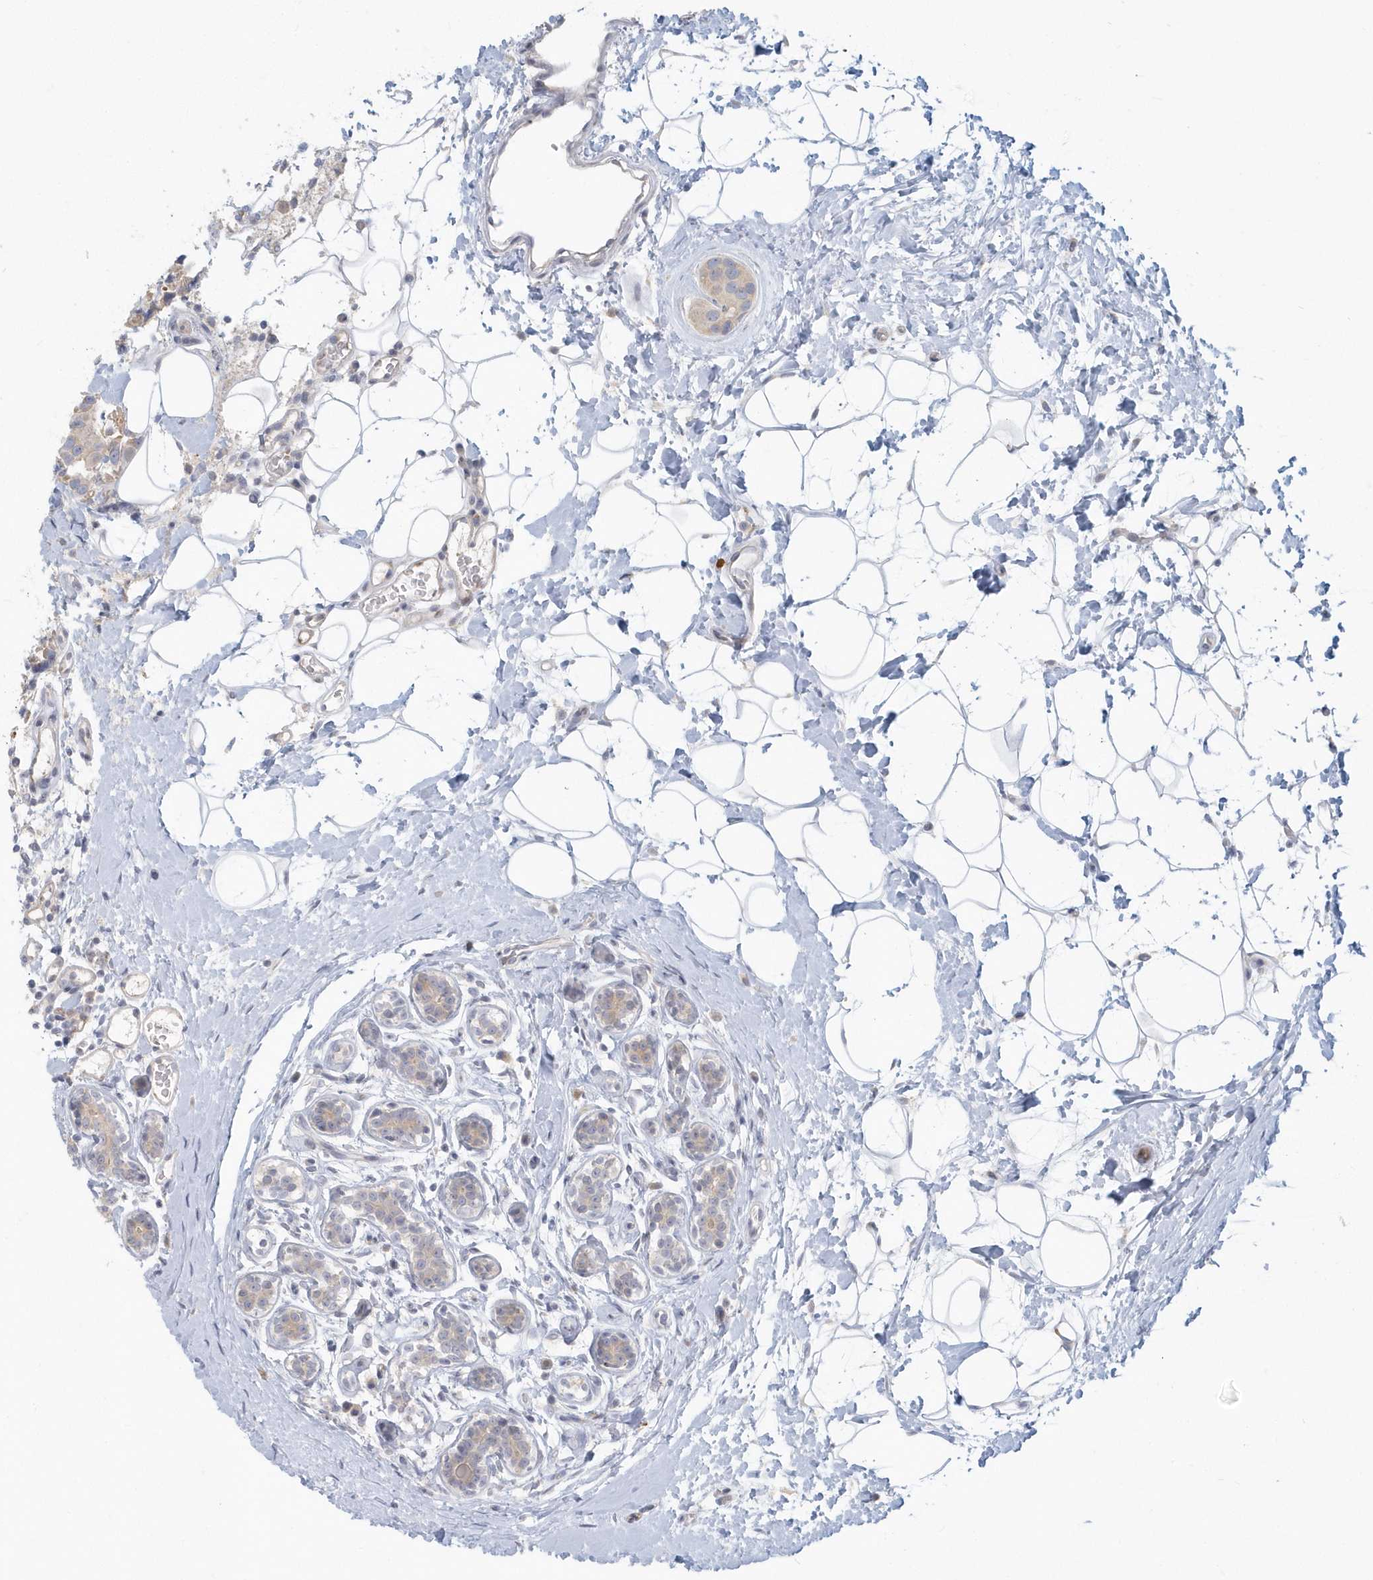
{"staining": {"intensity": "weak", "quantity": "<25%", "location": "cytoplasmic/membranous"}, "tissue": "breast cancer", "cell_type": "Tumor cells", "image_type": "cancer", "snomed": [{"axis": "morphology", "description": "Normal tissue, NOS"}, {"axis": "morphology", "description": "Duct carcinoma"}, {"axis": "topography", "description": "Breast"}], "caption": "Breast cancer (invasive ductal carcinoma) stained for a protein using immunohistochemistry (IHC) shows no positivity tumor cells.", "gene": "NAPB", "patient": {"sex": "female", "age": 39}}